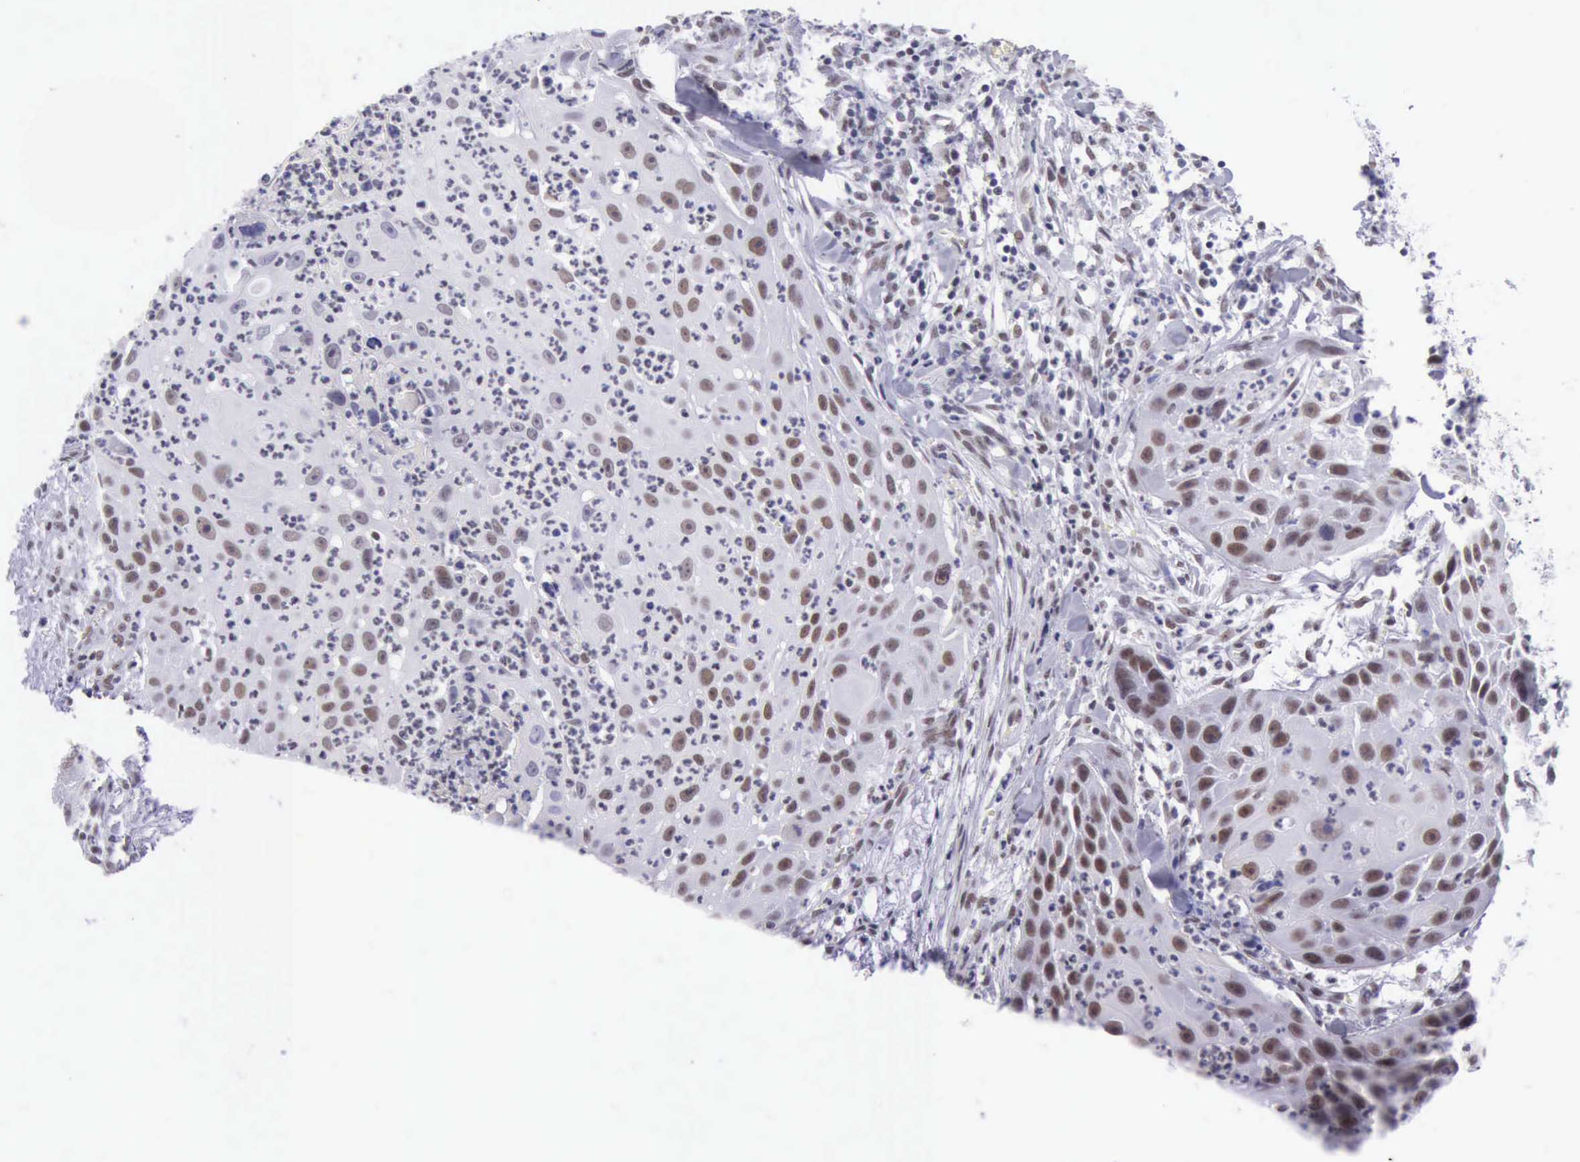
{"staining": {"intensity": "weak", "quantity": "25%-75%", "location": "nuclear"}, "tissue": "head and neck cancer", "cell_type": "Tumor cells", "image_type": "cancer", "snomed": [{"axis": "morphology", "description": "Squamous cell carcinoma, NOS"}, {"axis": "topography", "description": "Head-Neck"}], "caption": "A brown stain highlights weak nuclear staining of a protein in squamous cell carcinoma (head and neck) tumor cells.", "gene": "EP300", "patient": {"sex": "male", "age": 64}}